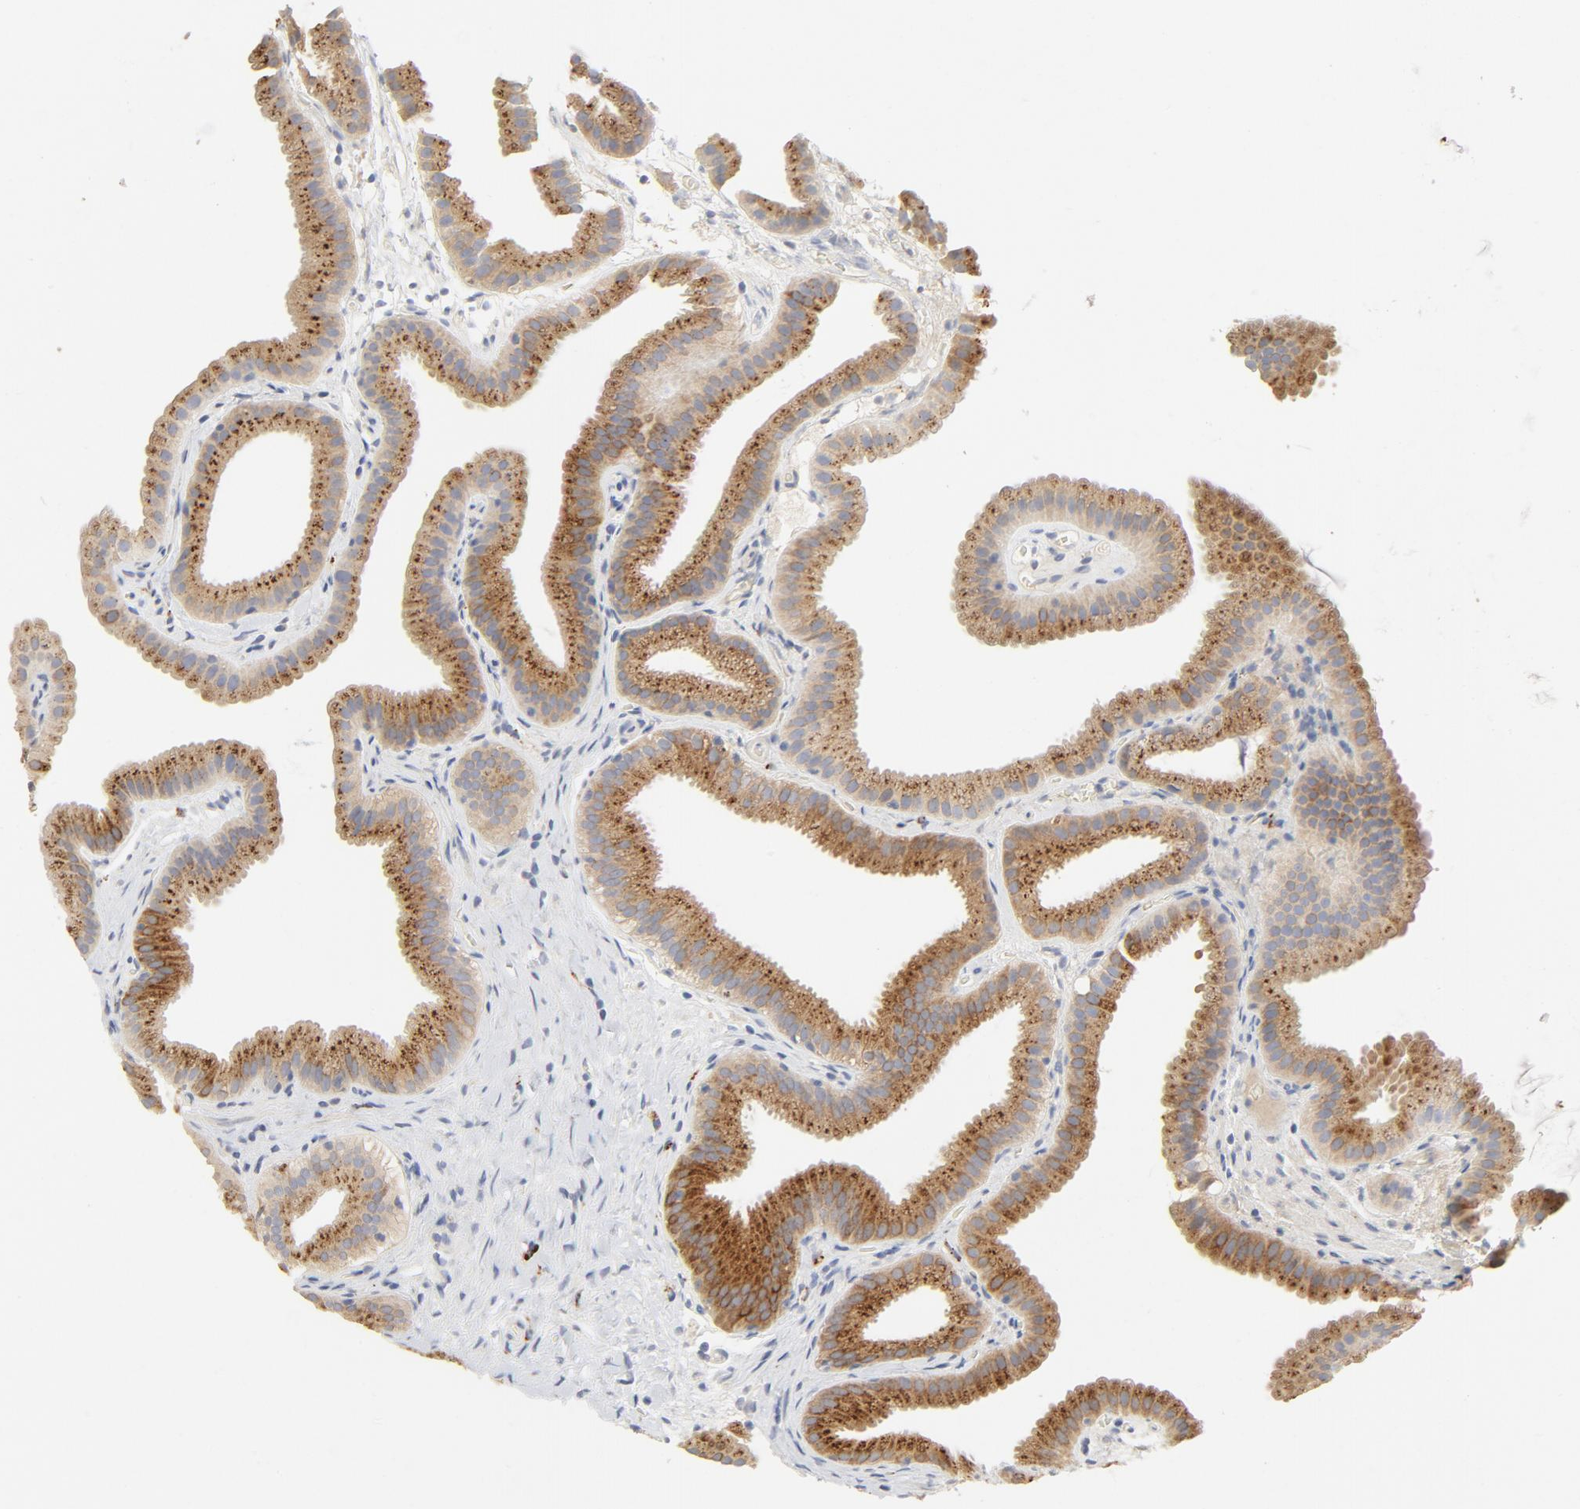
{"staining": {"intensity": "strong", "quantity": ">75%", "location": "cytoplasmic/membranous"}, "tissue": "gallbladder", "cell_type": "Glandular cells", "image_type": "normal", "snomed": [{"axis": "morphology", "description": "Normal tissue, NOS"}, {"axis": "topography", "description": "Gallbladder"}], "caption": "A micrograph showing strong cytoplasmic/membranous expression in about >75% of glandular cells in benign gallbladder, as visualized by brown immunohistochemical staining.", "gene": "MAGEB17", "patient": {"sex": "female", "age": 63}}